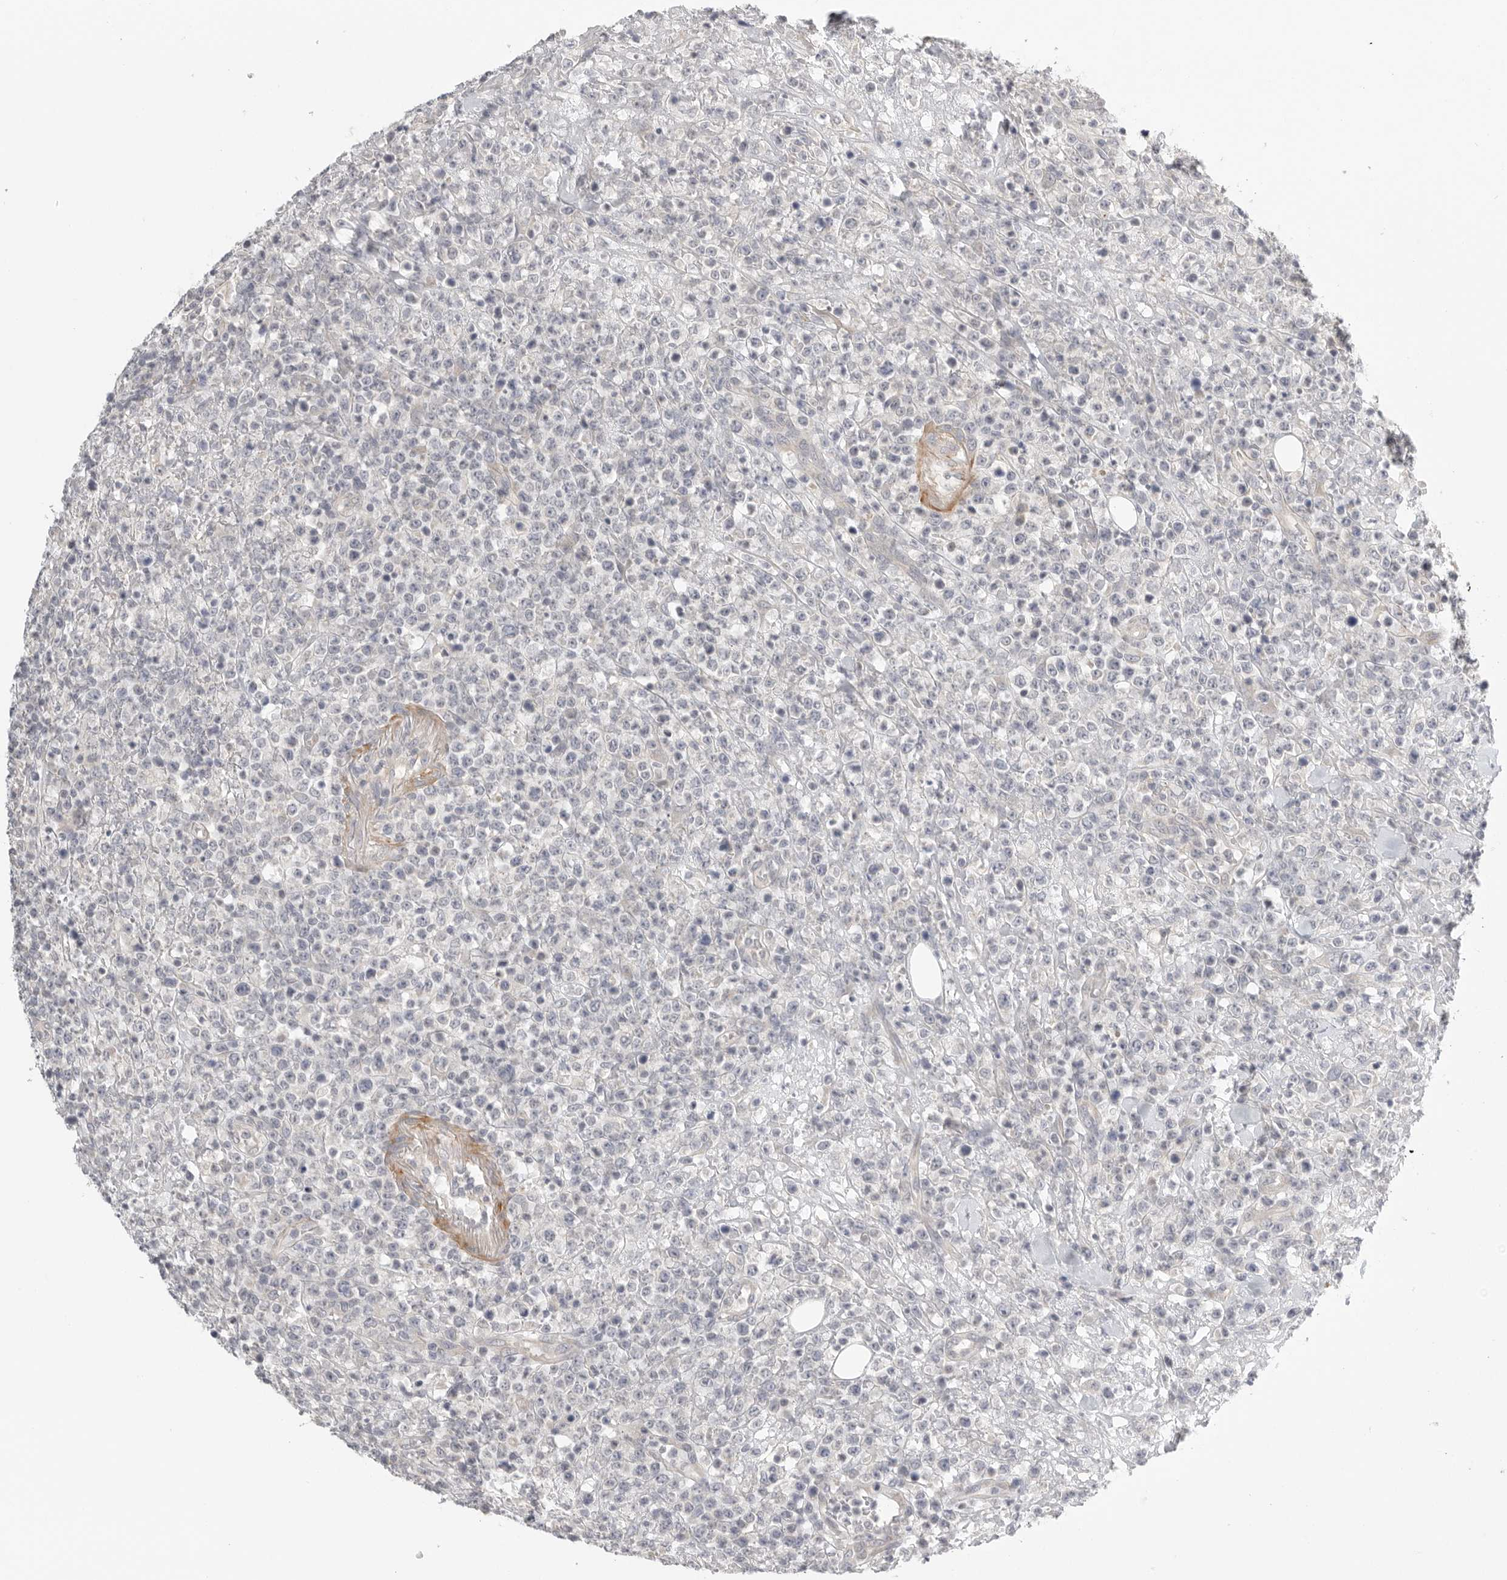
{"staining": {"intensity": "negative", "quantity": "none", "location": "none"}, "tissue": "lymphoma", "cell_type": "Tumor cells", "image_type": "cancer", "snomed": [{"axis": "morphology", "description": "Malignant lymphoma, non-Hodgkin's type, High grade"}, {"axis": "topography", "description": "Colon"}], "caption": "Immunohistochemistry image of lymphoma stained for a protein (brown), which demonstrates no staining in tumor cells.", "gene": "STAB2", "patient": {"sex": "female", "age": 53}}